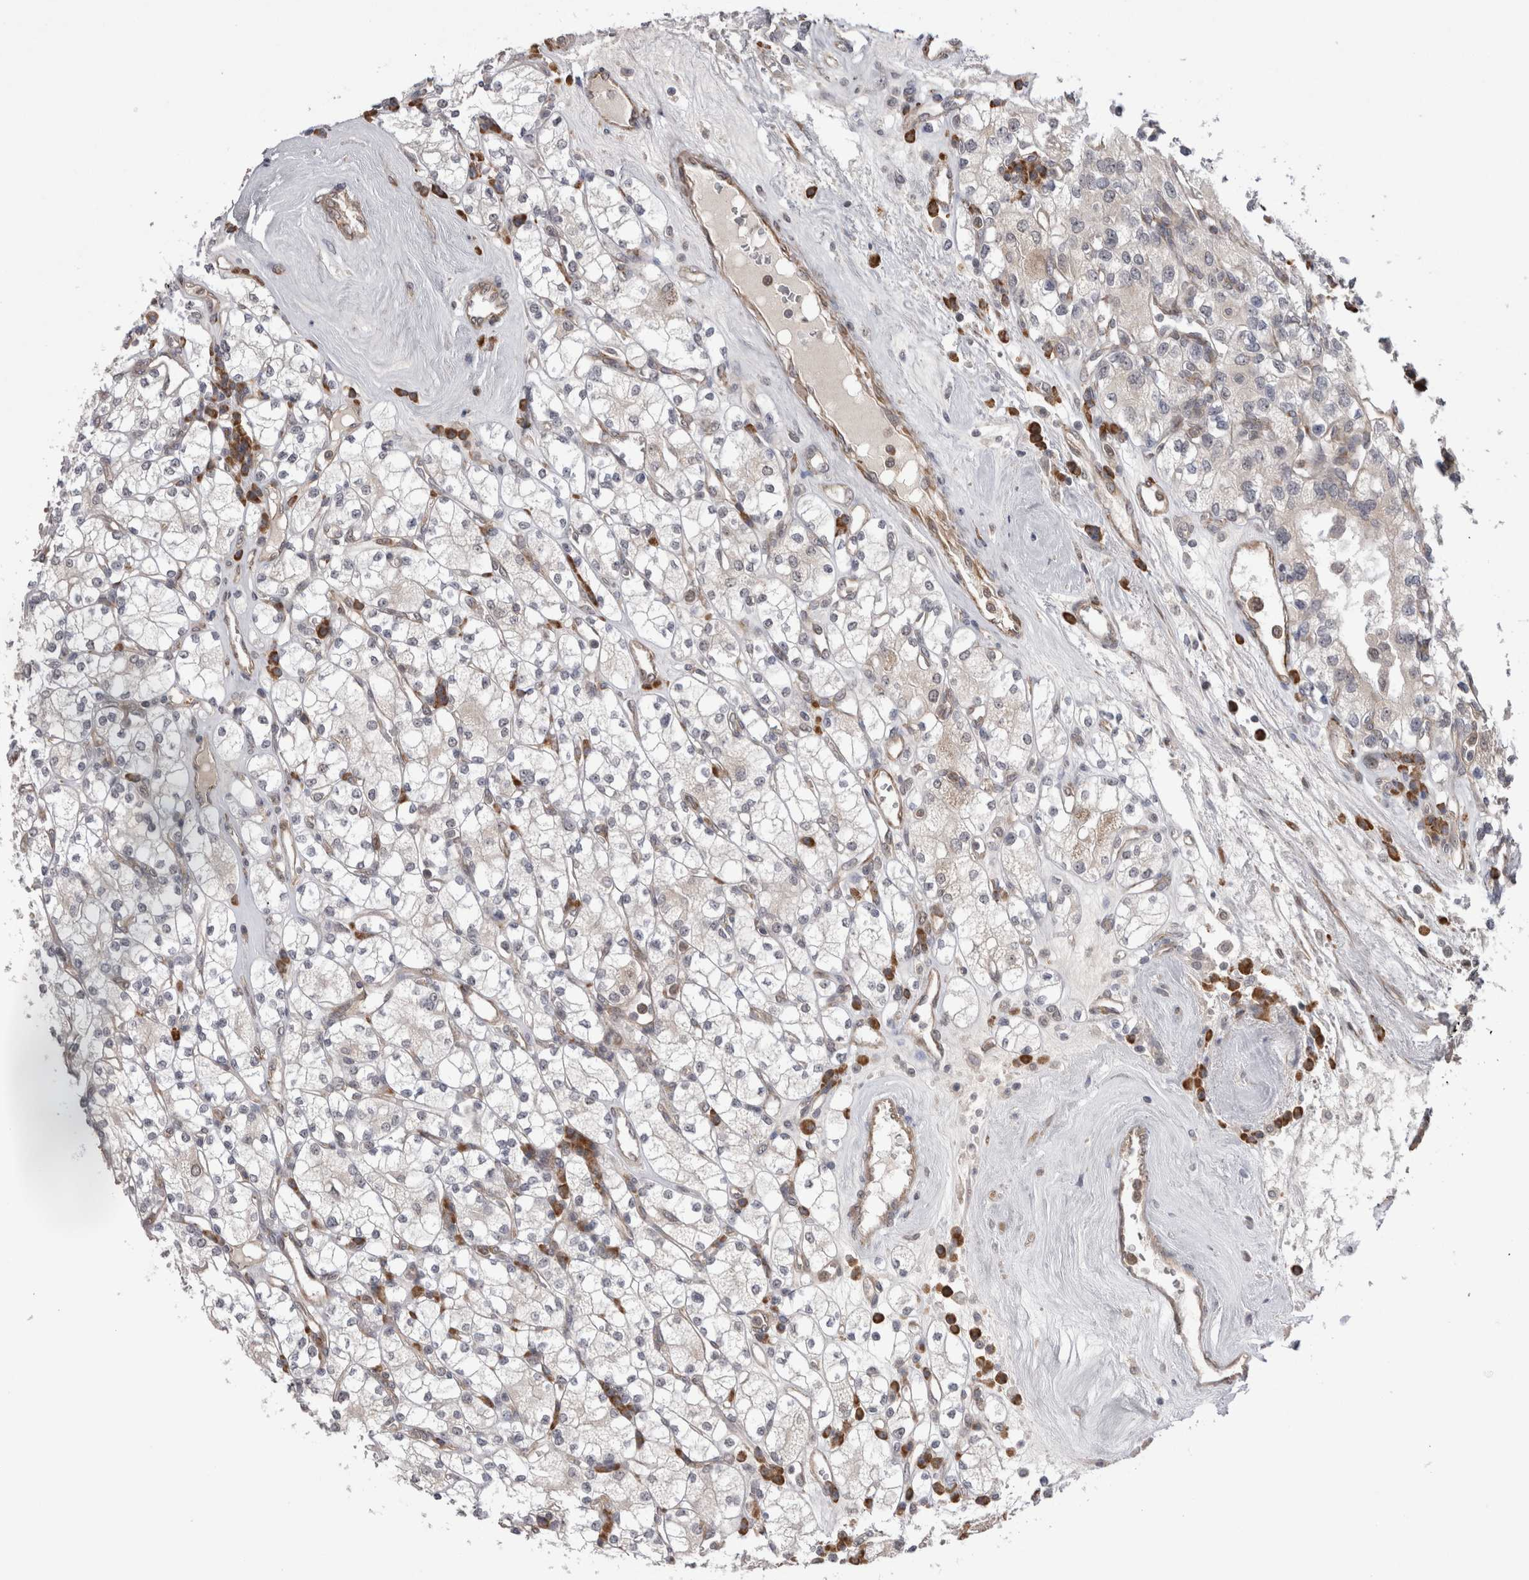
{"staining": {"intensity": "weak", "quantity": "25%-75%", "location": "cytoplasmic/membranous,nuclear"}, "tissue": "renal cancer", "cell_type": "Tumor cells", "image_type": "cancer", "snomed": [{"axis": "morphology", "description": "Adenocarcinoma, NOS"}, {"axis": "topography", "description": "Kidney"}], "caption": "Protein analysis of renal adenocarcinoma tissue displays weak cytoplasmic/membranous and nuclear positivity in about 25%-75% of tumor cells.", "gene": "EXOSC4", "patient": {"sex": "male", "age": 77}}